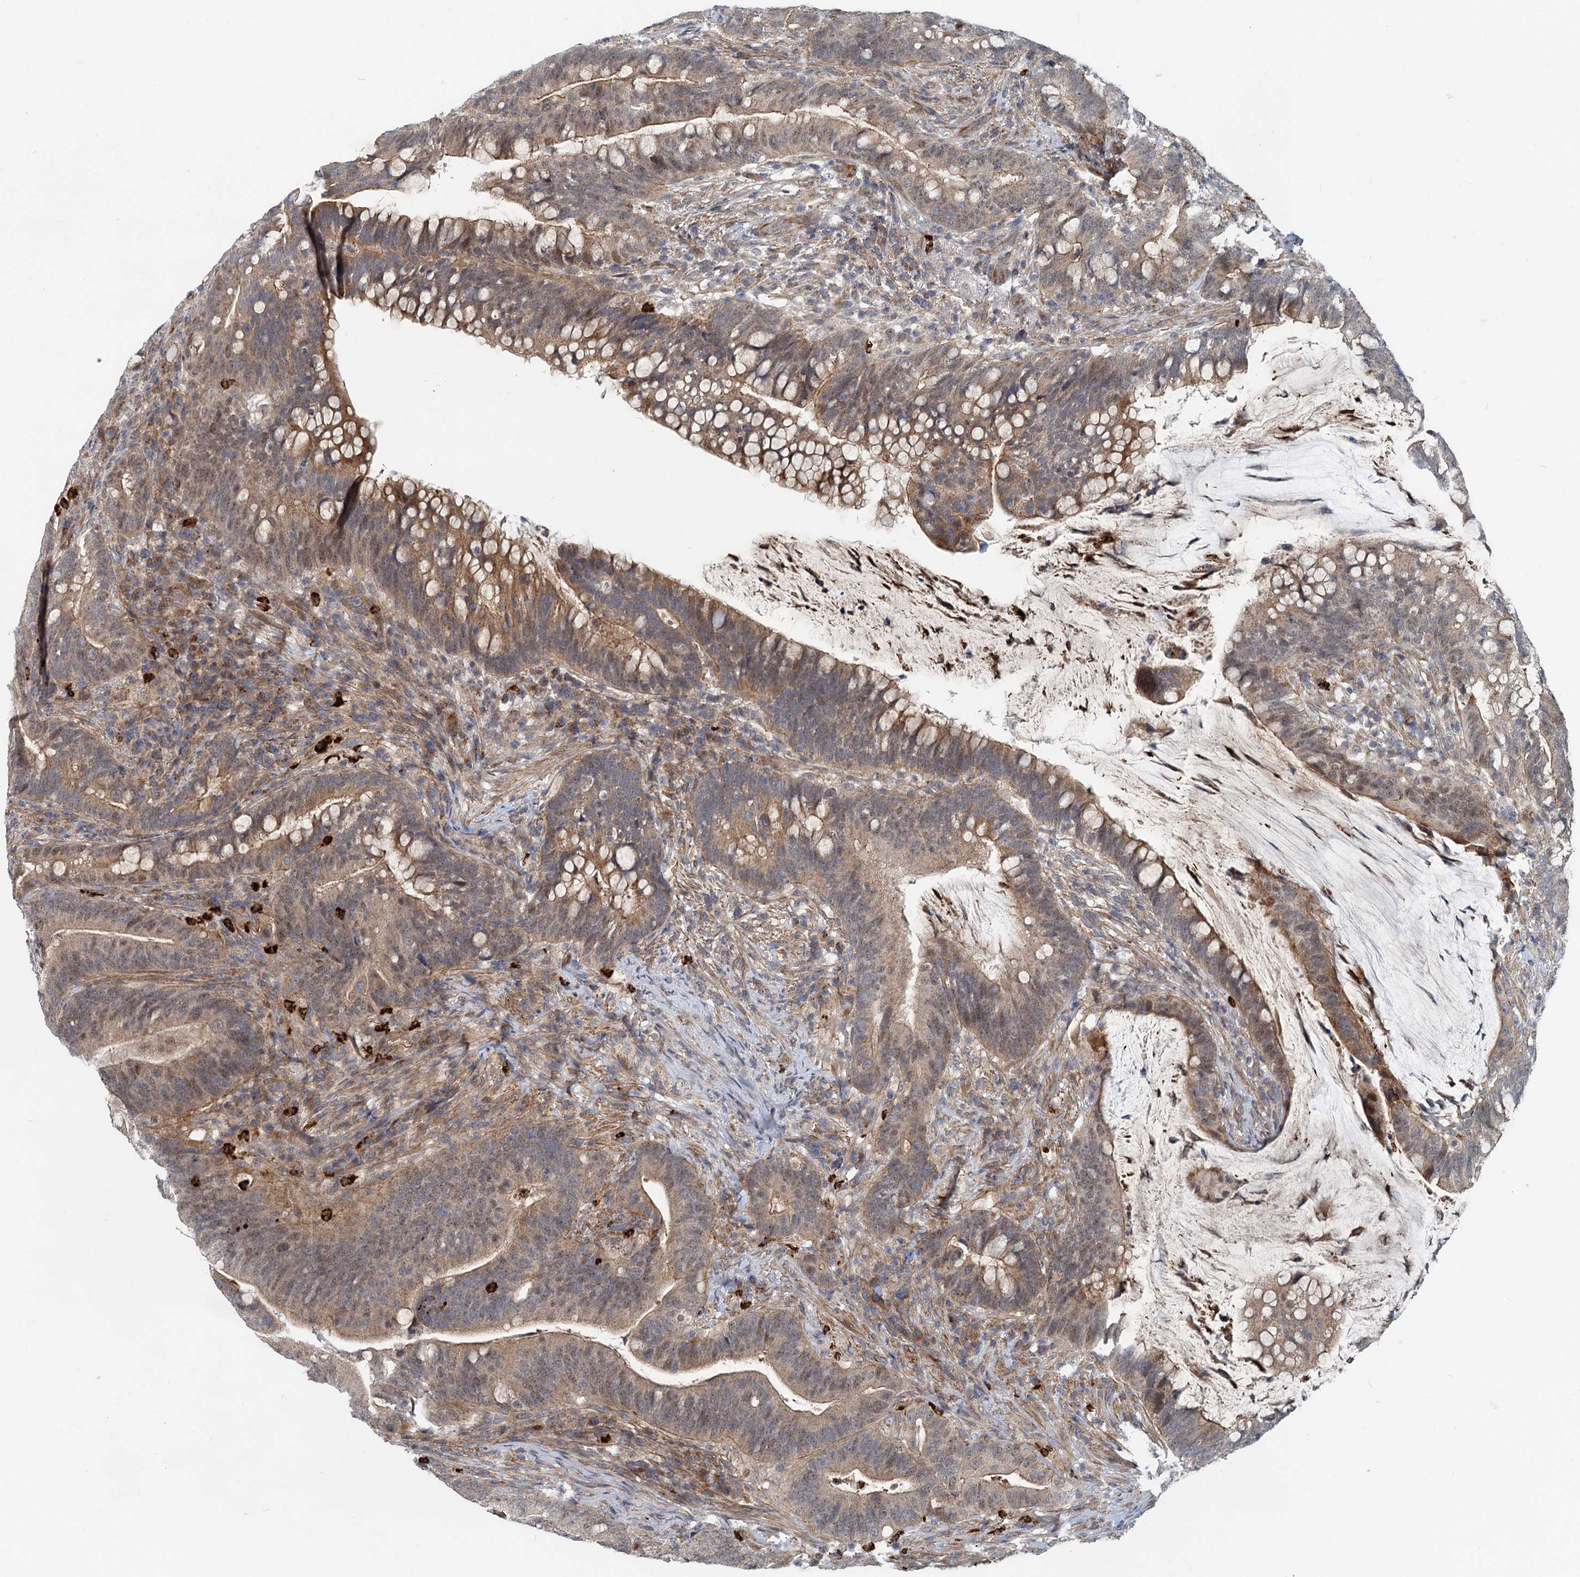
{"staining": {"intensity": "moderate", "quantity": "25%-75%", "location": "cytoplasmic/membranous"}, "tissue": "colorectal cancer", "cell_type": "Tumor cells", "image_type": "cancer", "snomed": [{"axis": "morphology", "description": "Adenocarcinoma, NOS"}, {"axis": "topography", "description": "Colon"}], "caption": "Immunohistochemical staining of adenocarcinoma (colorectal) displays medium levels of moderate cytoplasmic/membranous expression in approximately 25%-75% of tumor cells. The staining was performed using DAB, with brown indicating positive protein expression. Nuclei are stained blue with hematoxylin.", "gene": "ADCY2", "patient": {"sex": "female", "age": 66}}